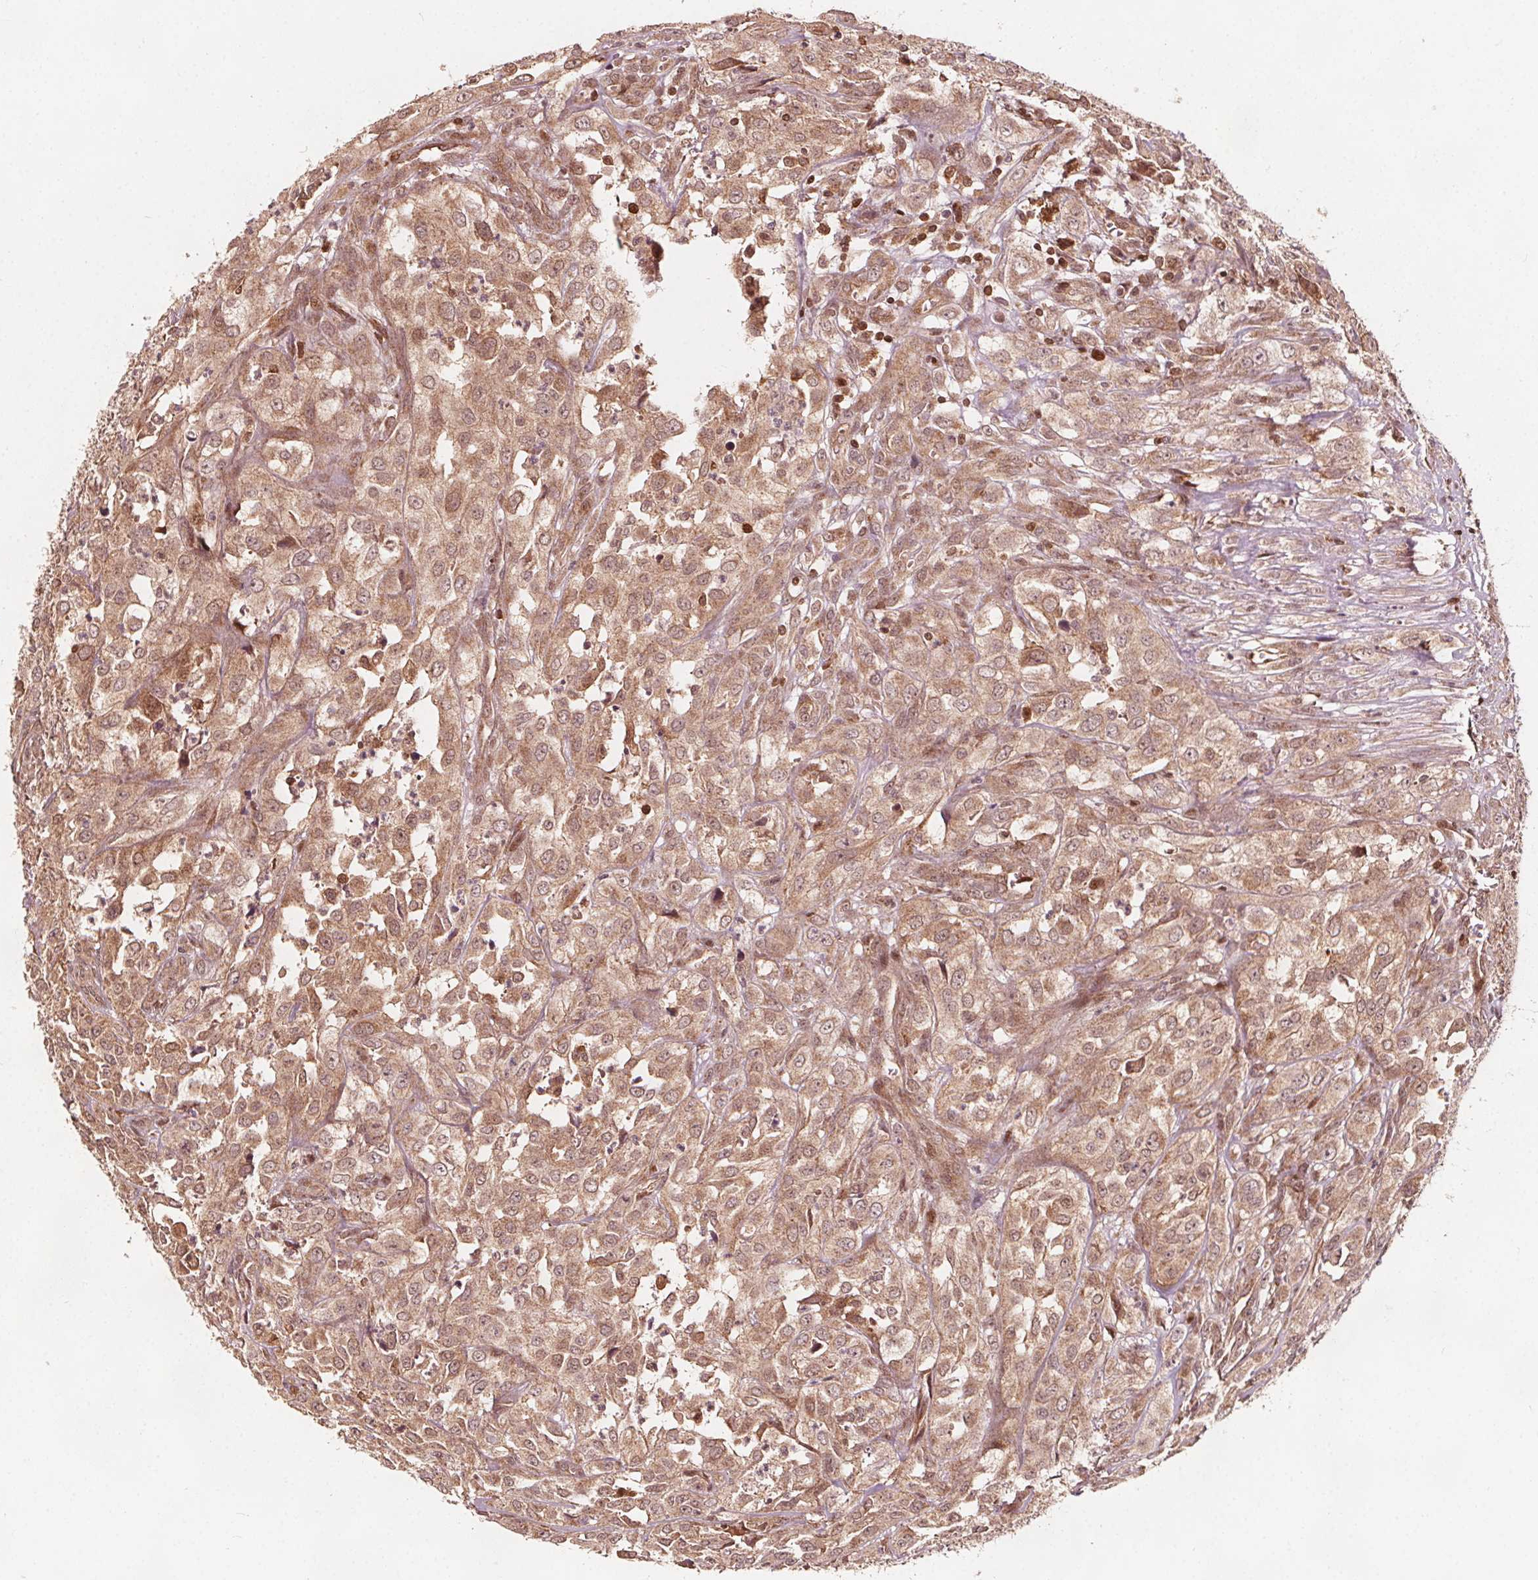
{"staining": {"intensity": "moderate", "quantity": ">75%", "location": "cytoplasmic/membranous"}, "tissue": "urothelial cancer", "cell_type": "Tumor cells", "image_type": "cancer", "snomed": [{"axis": "morphology", "description": "Urothelial carcinoma, High grade"}, {"axis": "topography", "description": "Urinary bladder"}], "caption": "Urothelial carcinoma (high-grade) stained with a protein marker reveals moderate staining in tumor cells.", "gene": "AIP", "patient": {"sex": "male", "age": 67}}